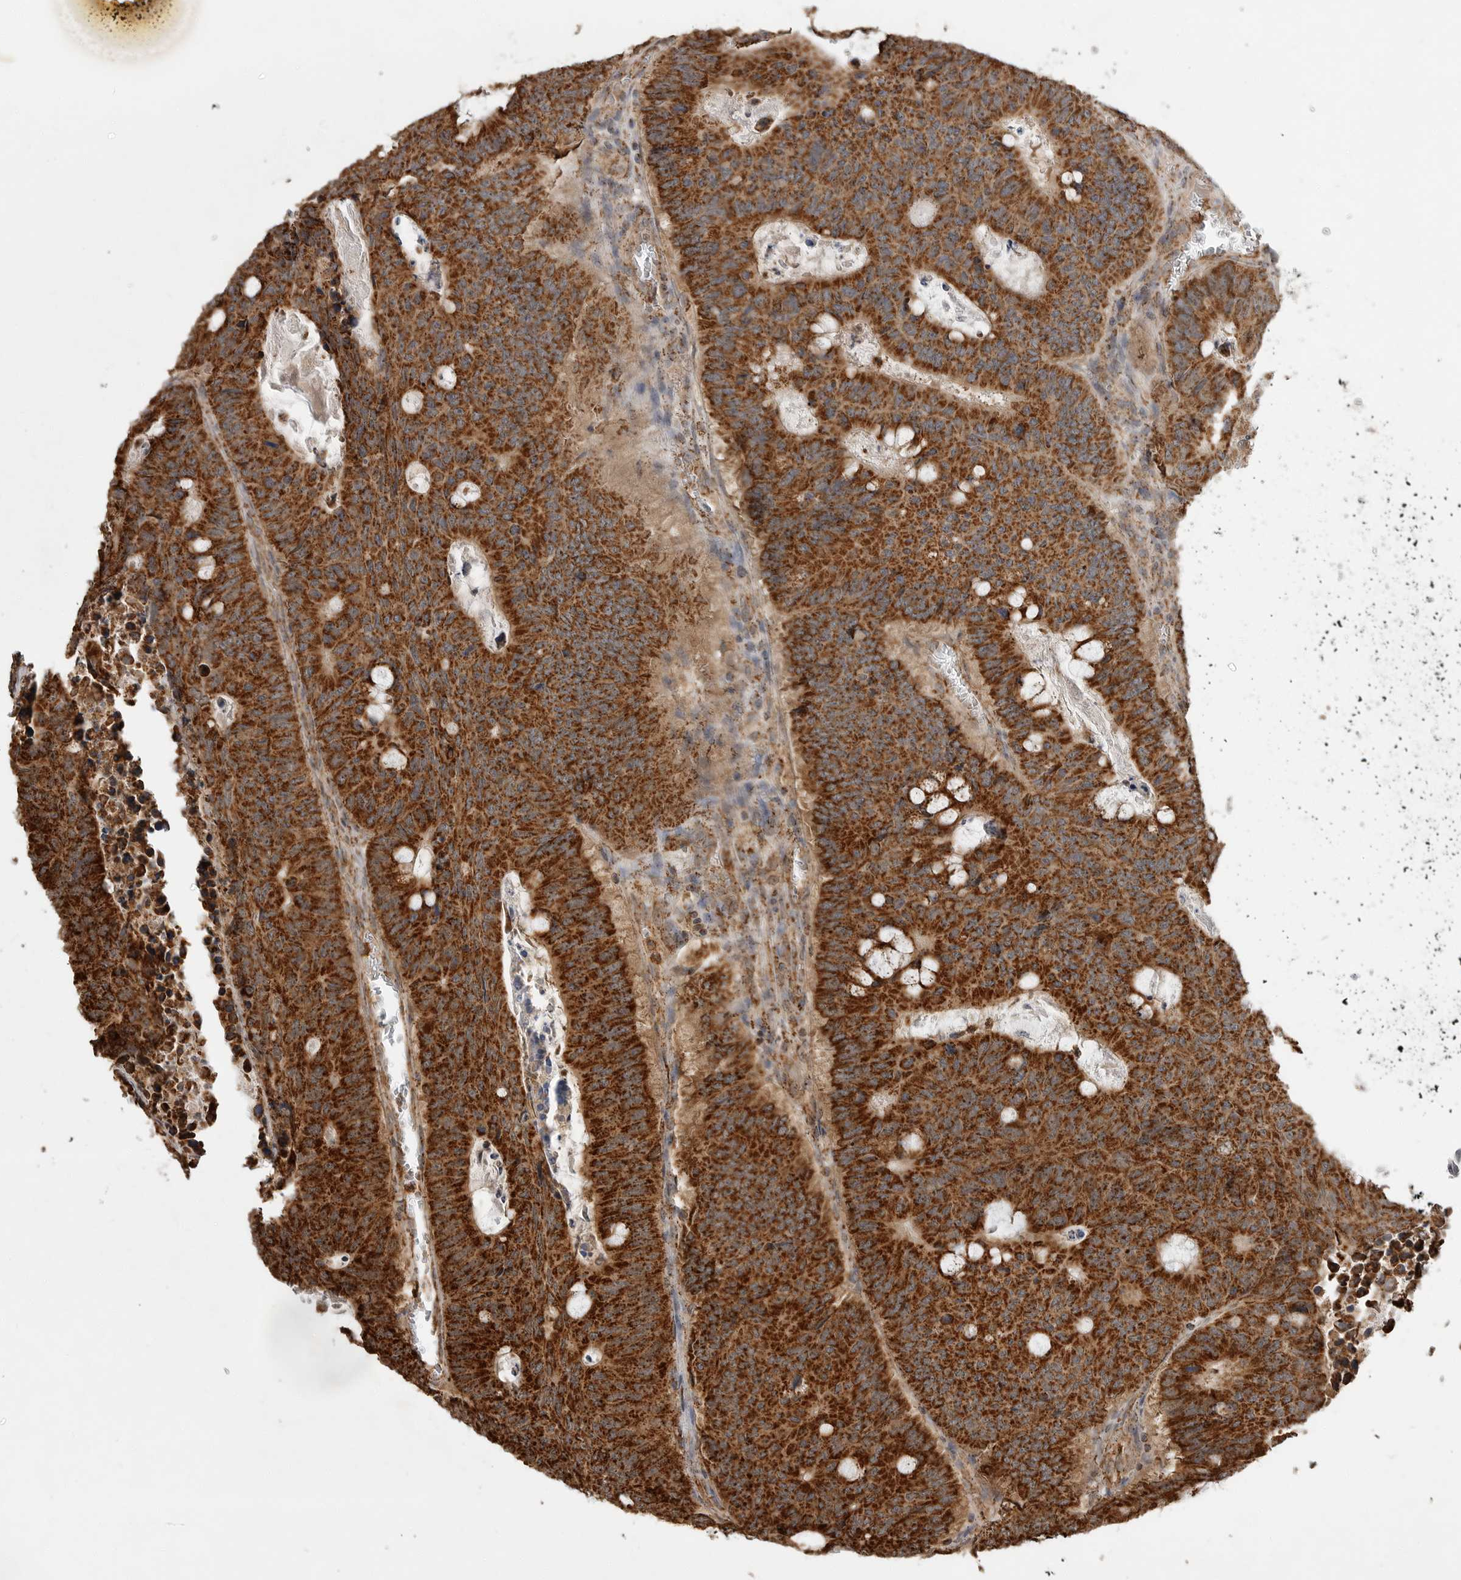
{"staining": {"intensity": "strong", "quantity": ">75%", "location": "cytoplasmic/membranous"}, "tissue": "colorectal cancer", "cell_type": "Tumor cells", "image_type": "cancer", "snomed": [{"axis": "morphology", "description": "Adenocarcinoma, NOS"}, {"axis": "topography", "description": "Colon"}], "caption": "IHC micrograph of colorectal cancer stained for a protein (brown), which exhibits high levels of strong cytoplasmic/membranous expression in approximately >75% of tumor cells.", "gene": "GCNT2", "patient": {"sex": "male", "age": 87}}